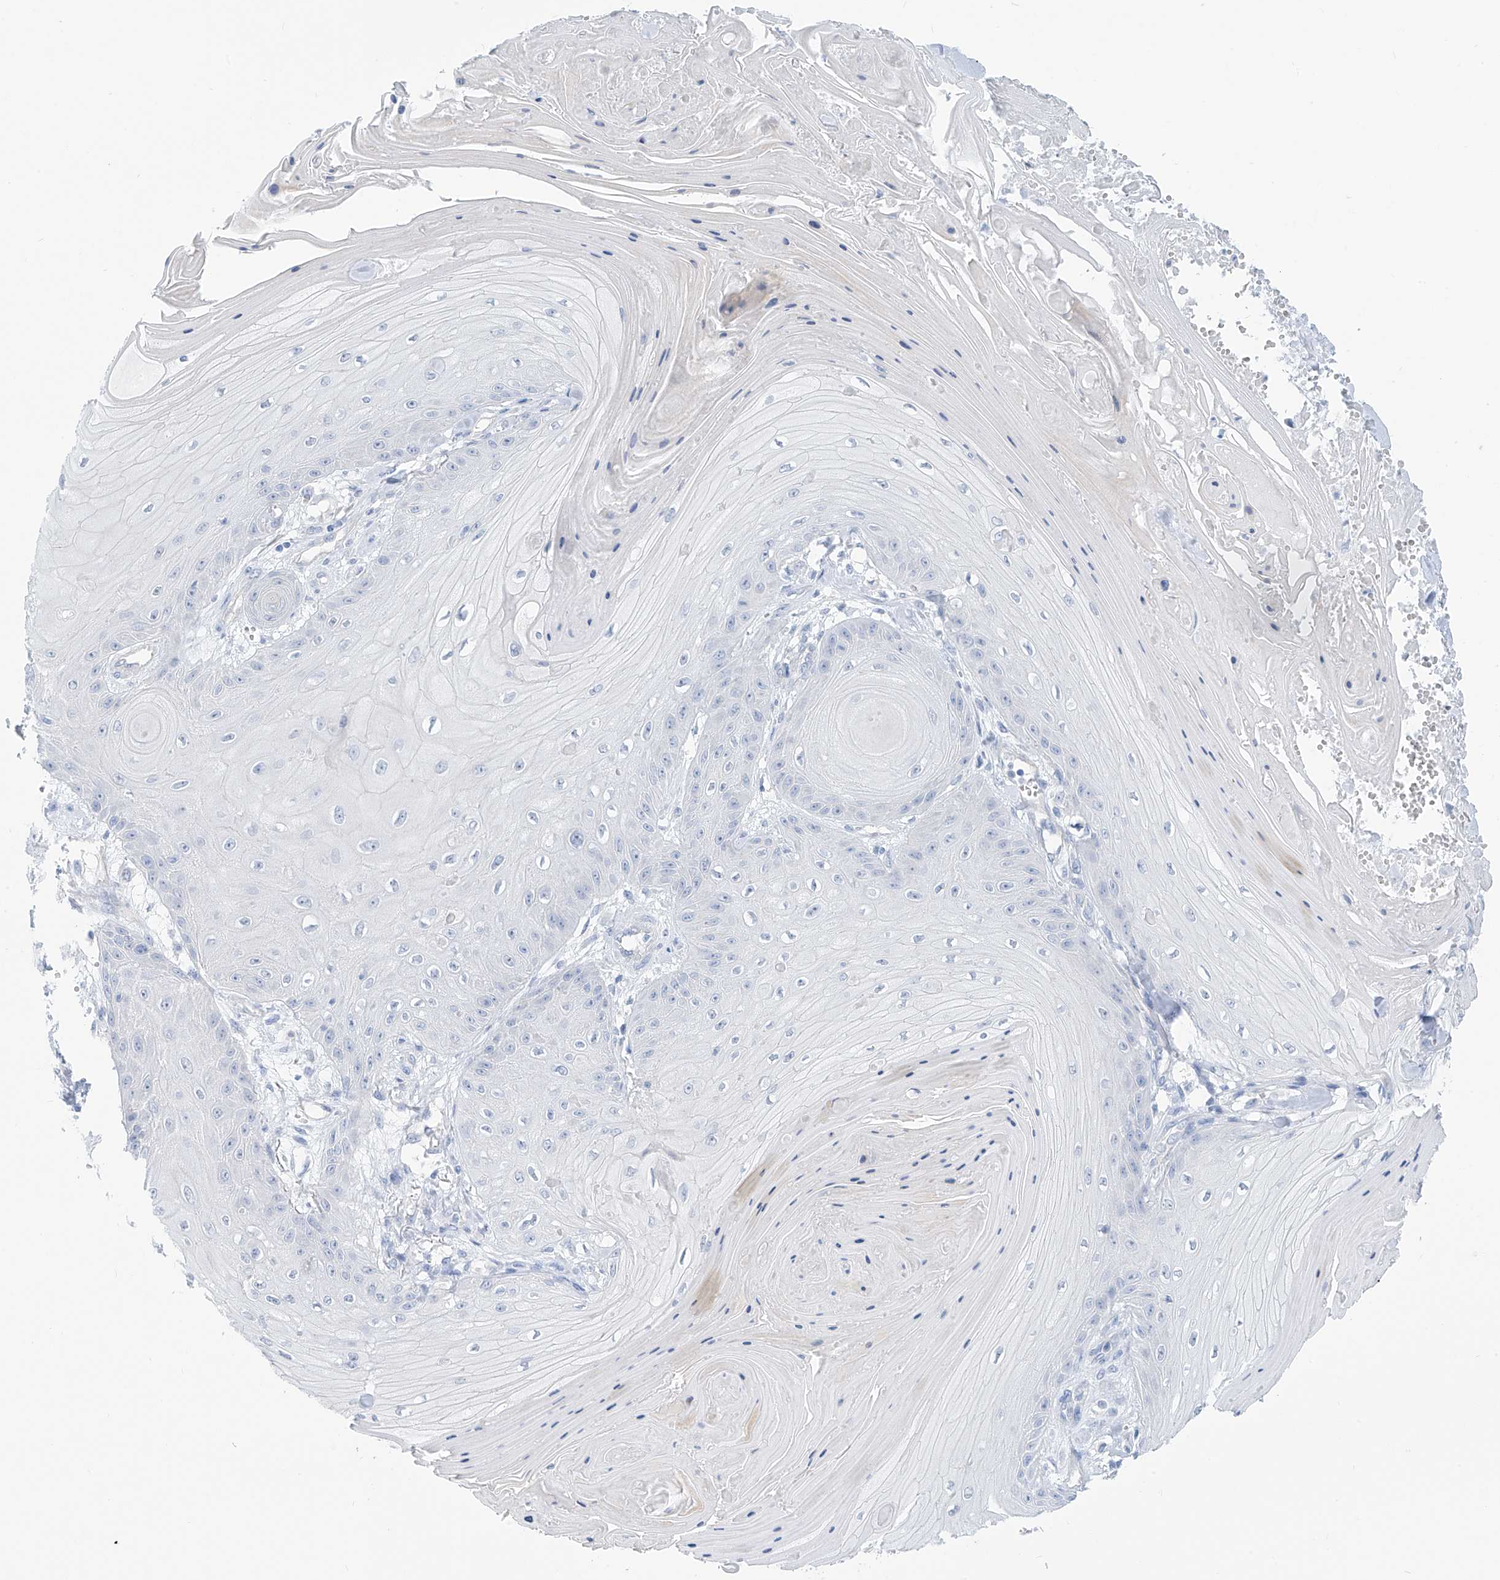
{"staining": {"intensity": "negative", "quantity": "none", "location": "none"}, "tissue": "skin cancer", "cell_type": "Tumor cells", "image_type": "cancer", "snomed": [{"axis": "morphology", "description": "Squamous cell carcinoma, NOS"}, {"axis": "topography", "description": "Skin"}], "caption": "An image of skin cancer stained for a protein reveals no brown staining in tumor cells.", "gene": "PIK3C2B", "patient": {"sex": "male", "age": 74}}